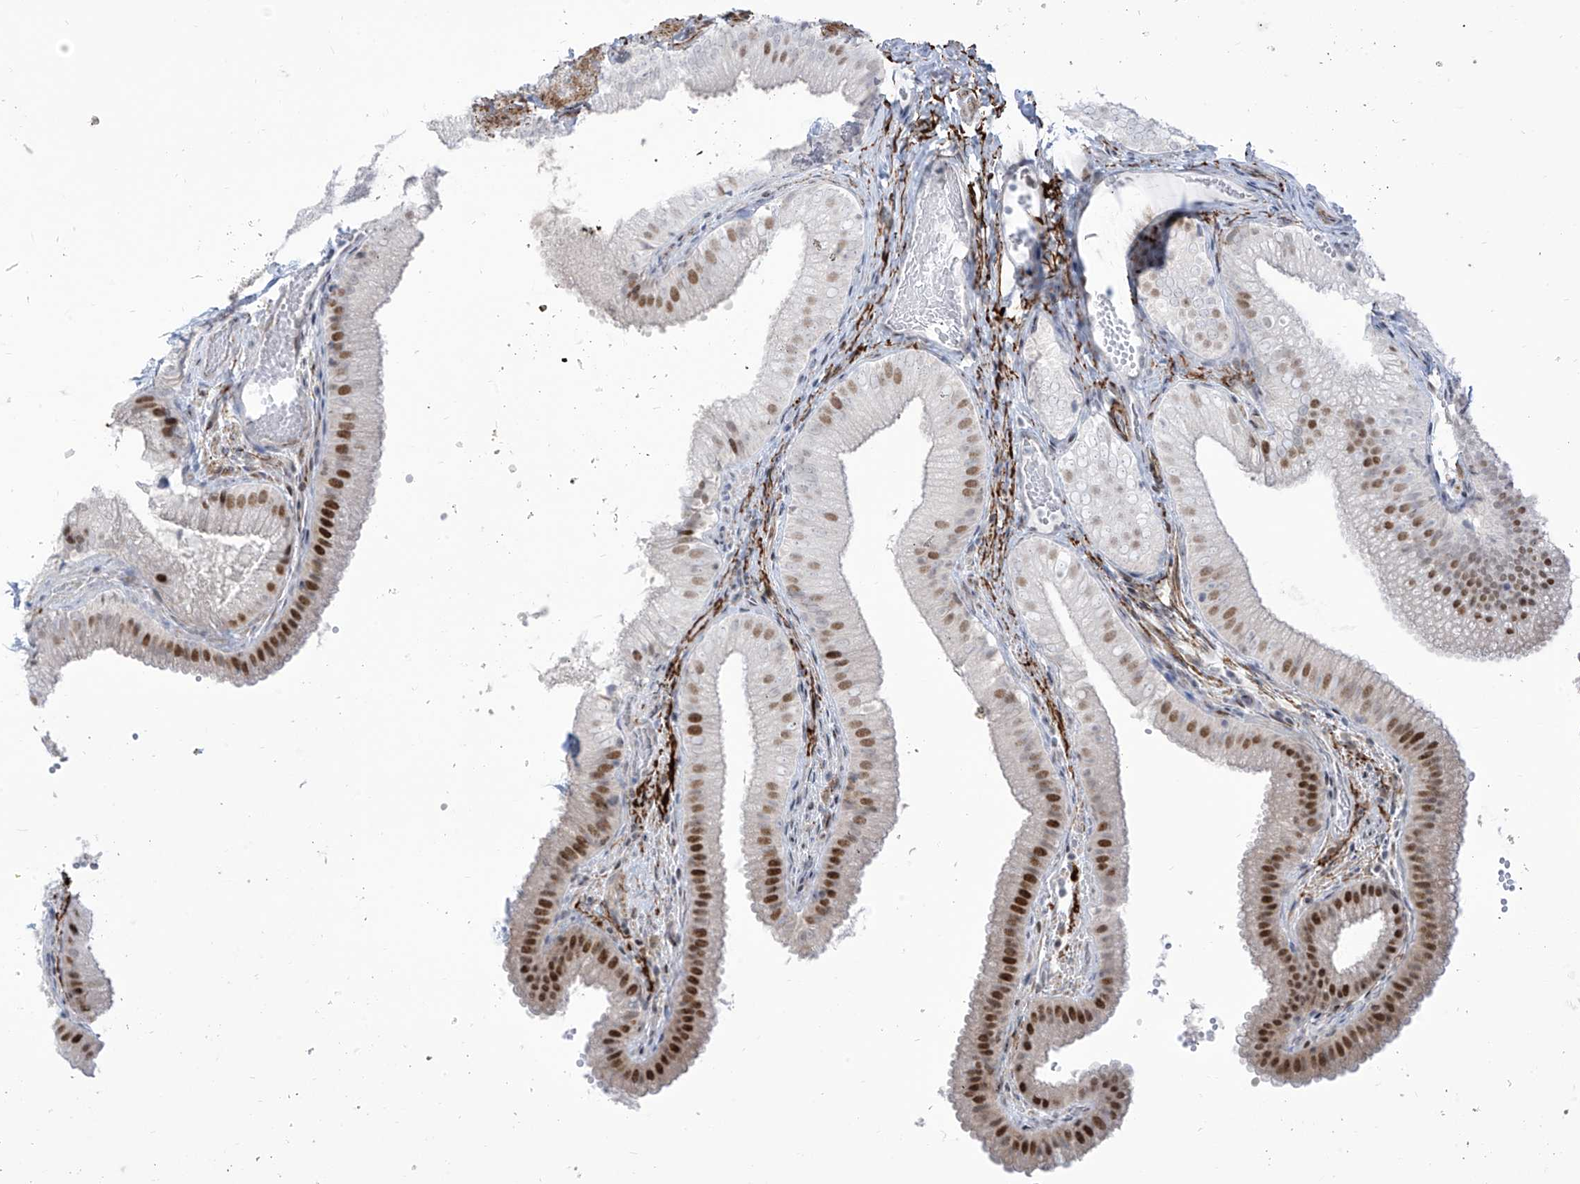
{"staining": {"intensity": "strong", "quantity": "25%-75%", "location": "nuclear"}, "tissue": "gallbladder", "cell_type": "Glandular cells", "image_type": "normal", "snomed": [{"axis": "morphology", "description": "Normal tissue, NOS"}, {"axis": "topography", "description": "Gallbladder"}], "caption": "Glandular cells display high levels of strong nuclear positivity in approximately 25%-75% of cells in unremarkable human gallbladder. (Brightfield microscopy of DAB IHC at high magnification).", "gene": "LIN9", "patient": {"sex": "female", "age": 30}}